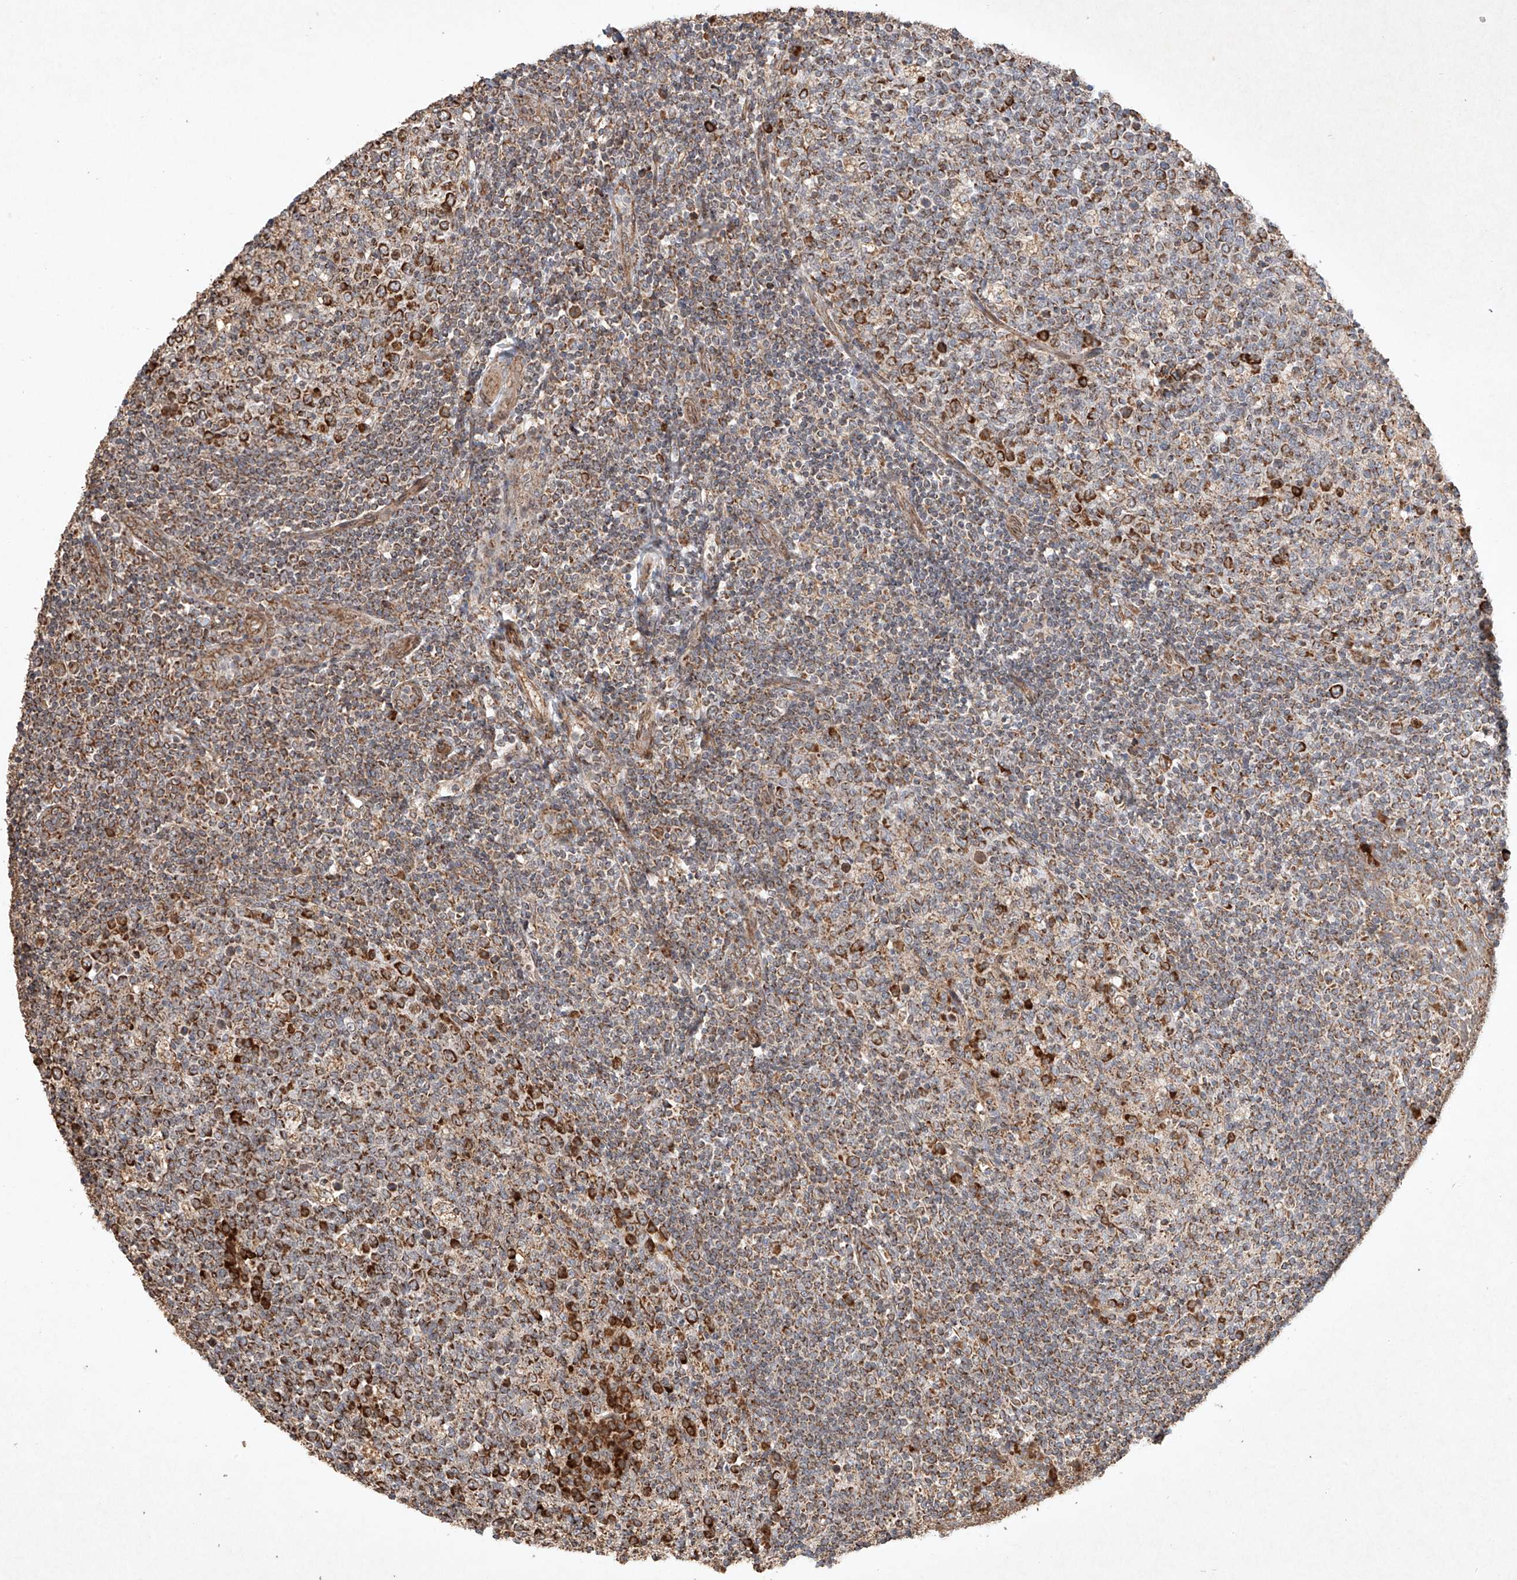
{"staining": {"intensity": "strong", "quantity": "25%-75%", "location": "cytoplasmic/membranous"}, "tissue": "tonsil", "cell_type": "Germinal center cells", "image_type": "normal", "snomed": [{"axis": "morphology", "description": "Normal tissue, NOS"}, {"axis": "topography", "description": "Tonsil"}], "caption": "High-magnification brightfield microscopy of normal tonsil stained with DAB (brown) and counterstained with hematoxylin (blue). germinal center cells exhibit strong cytoplasmic/membranous expression is present in approximately25%-75% of cells. (IHC, brightfield microscopy, high magnification).", "gene": "SEMA3B", "patient": {"sex": "female", "age": 19}}